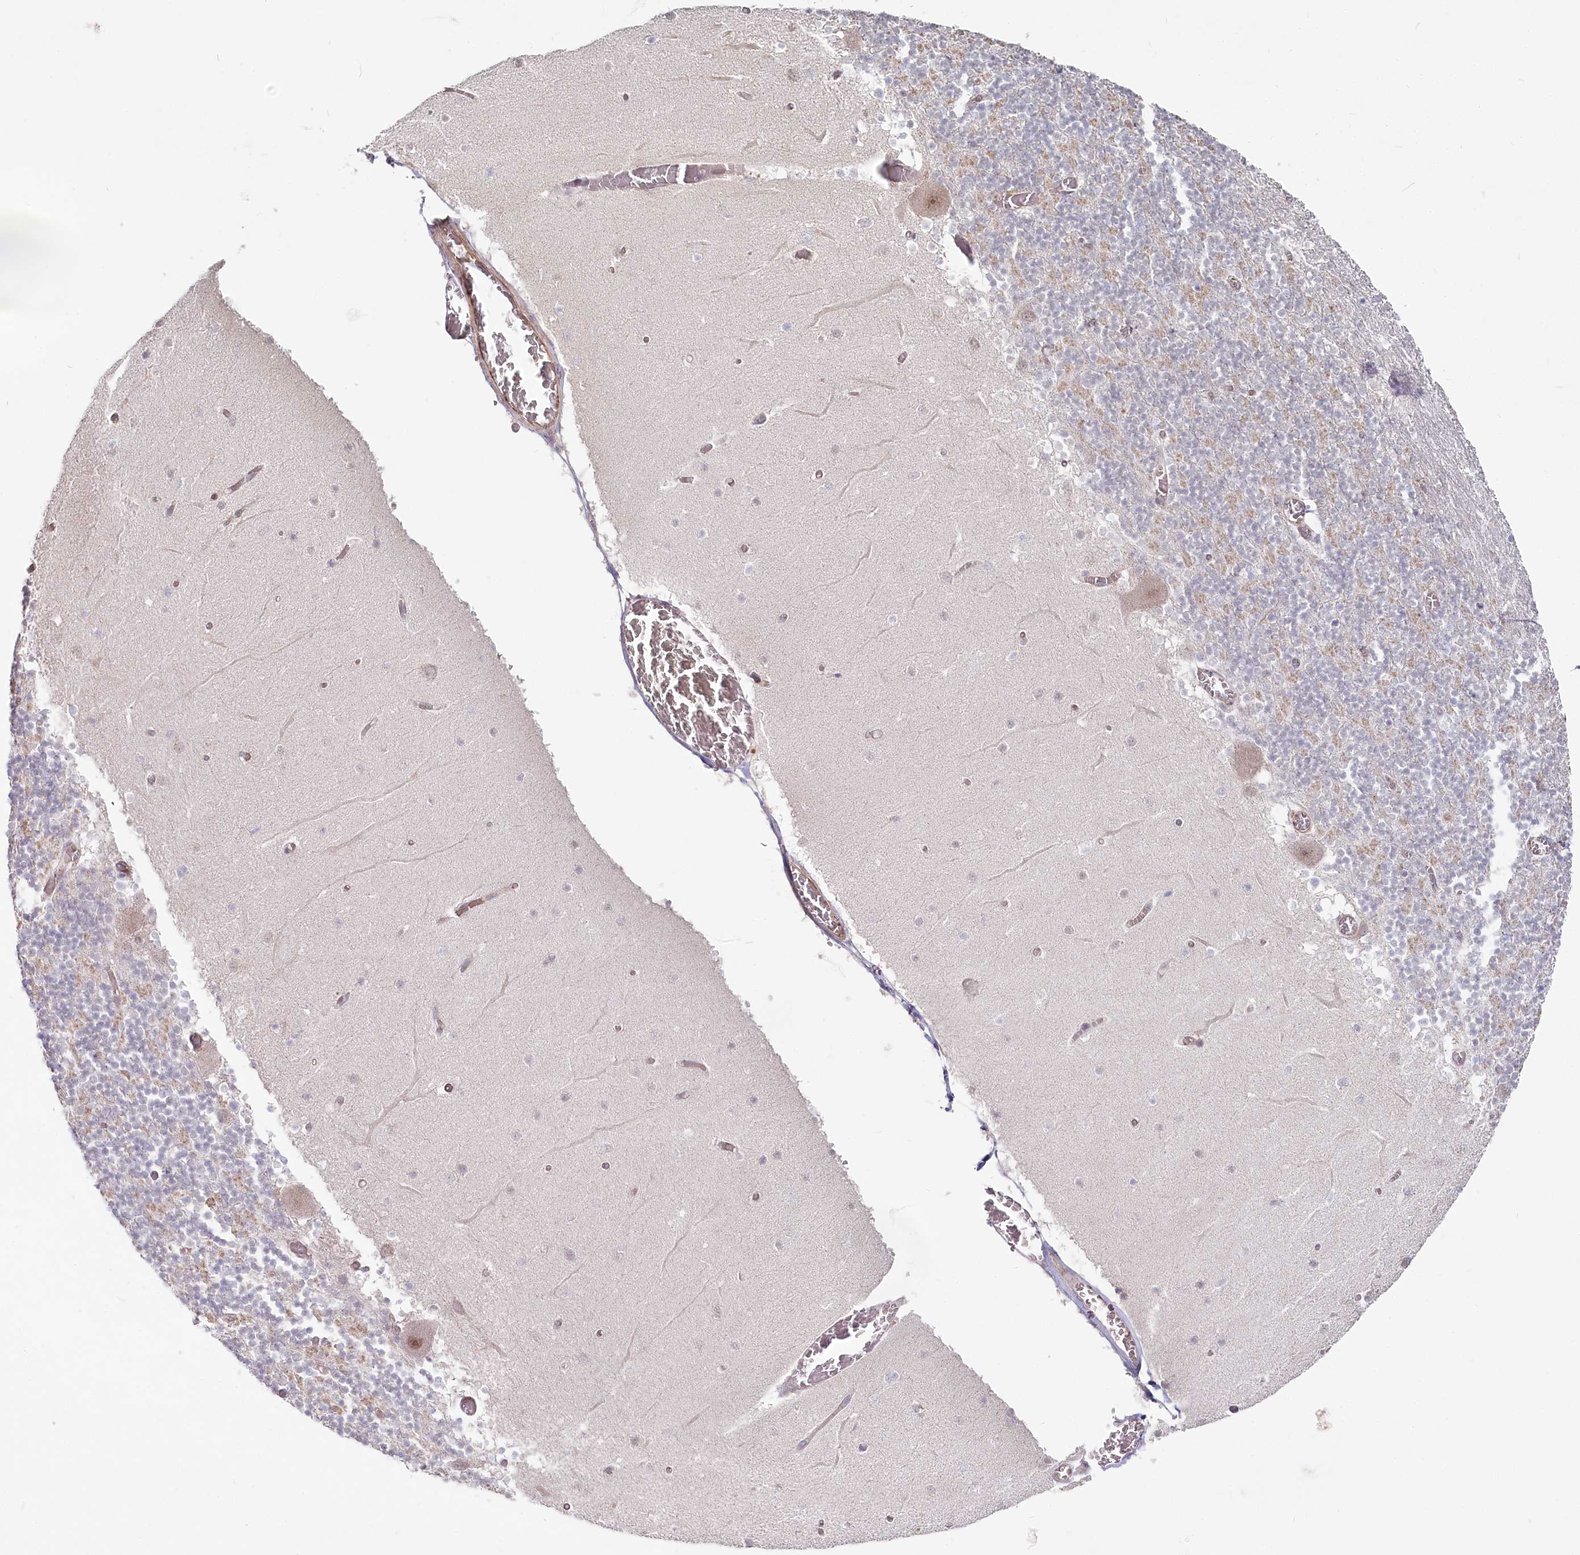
{"staining": {"intensity": "weak", "quantity": "25%-75%", "location": "cytoplasmic/membranous"}, "tissue": "cerebellum", "cell_type": "Cells in granular layer", "image_type": "normal", "snomed": [{"axis": "morphology", "description": "Normal tissue, NOS"}, {"axis": "topography", "description": "Cerebellum"}], "caption": "Approximately 25%-75% of cells in granular layer in benign cerebellum show weak cytoplasmic/membranous protein staining as visualized by brown immunohistochemical staining.", "gene": "ABHD8", "patient": {"sex": "female", "age": 28}}